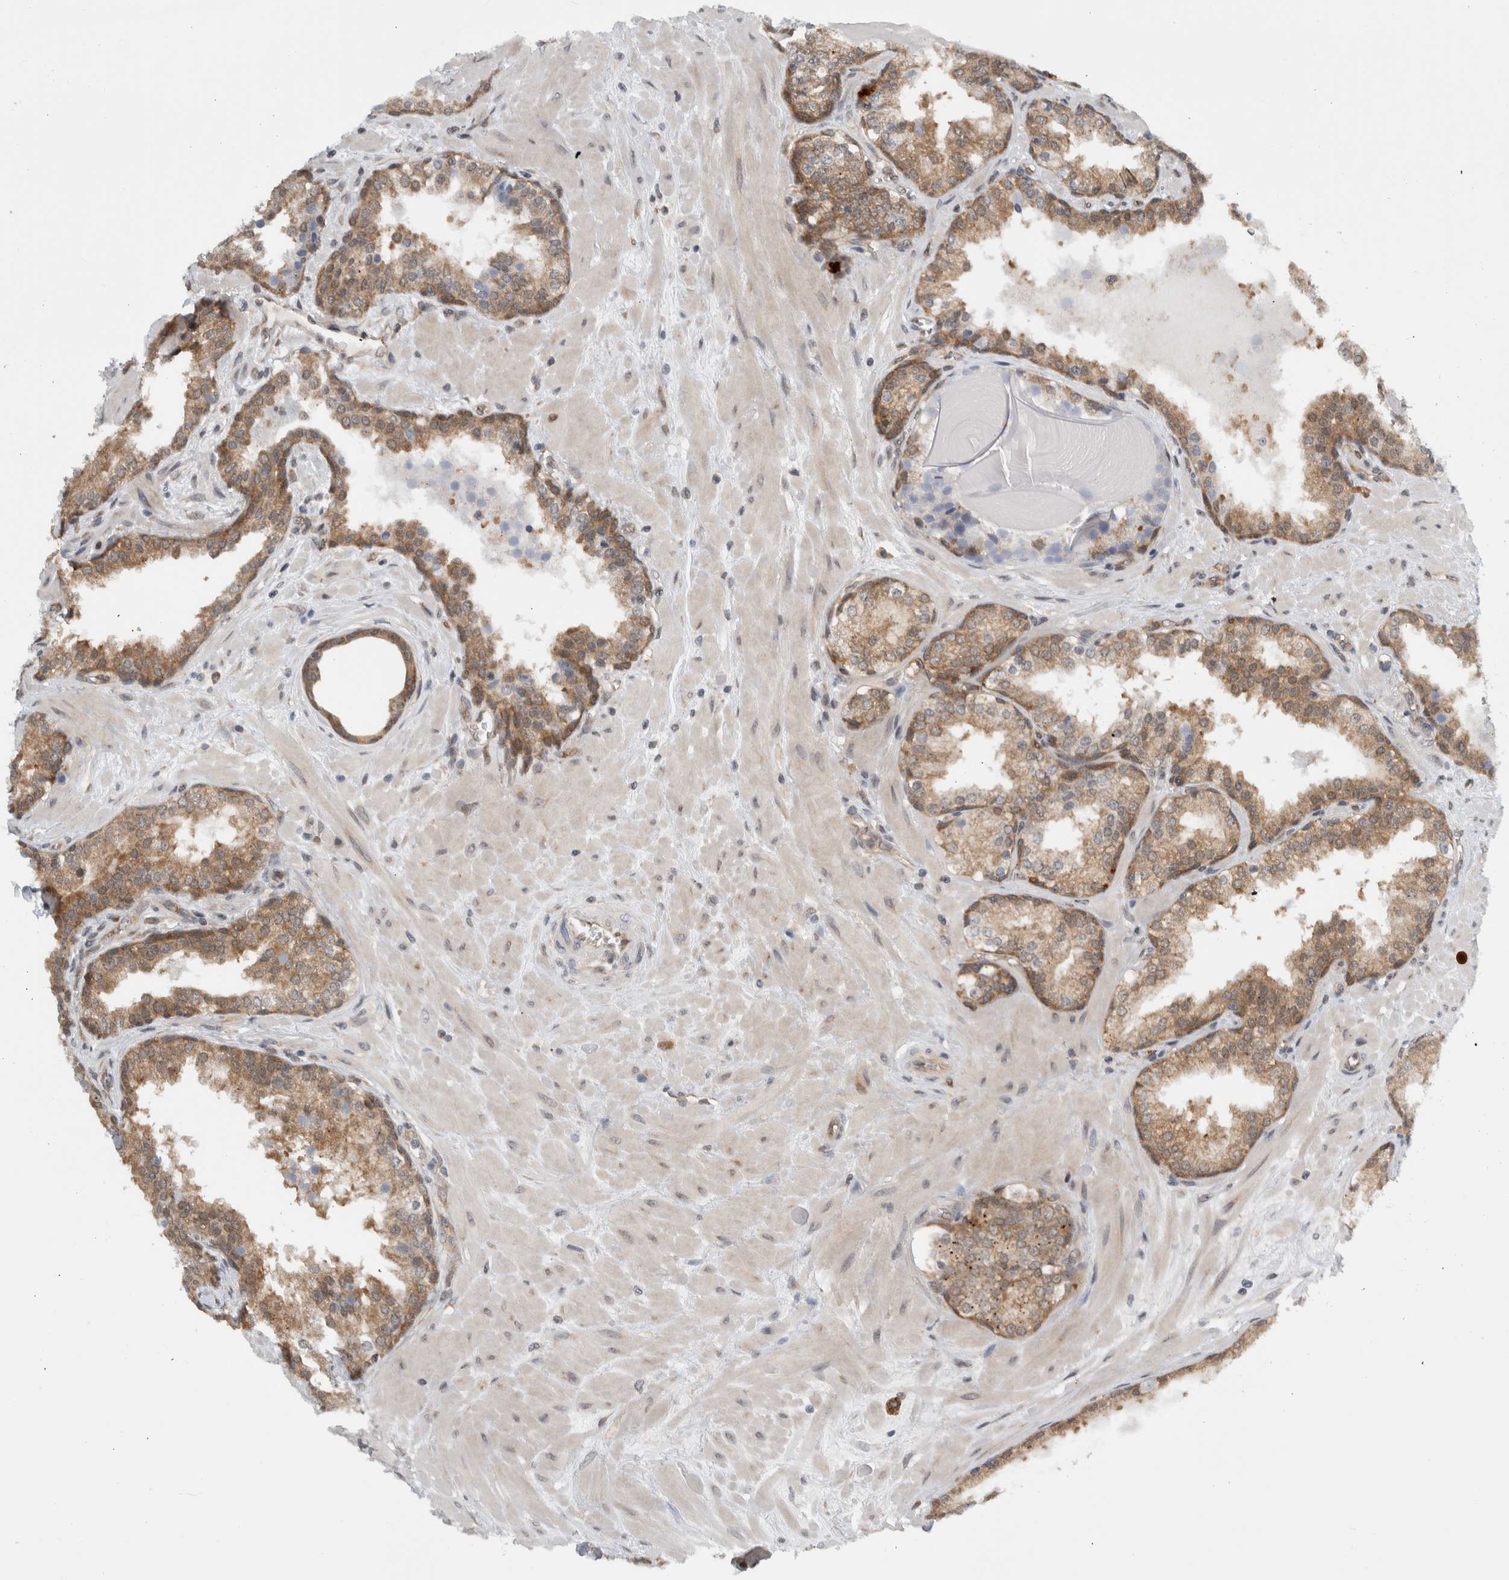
{"staining": {"intensity": "moderate", "quantity": ">75%", "location": "cytoplasmic/membranous"}, "tissue": "prostate", "cell_type": "Glandular cells", "image_type": "normal", "snomed": [{"axis": "morphology", "description": "Normal tissue, NOS"}, {"axis": "topography", "description": "Prostate"}], "caption": "Unremarkable prostate was stained to show a protein in brown. There is medium levels of moderate cytoplasmic/membranous staining in about >75% of glandular cells.", "gene": "CCDC43", "patient": {"sex": "male", "age": 51}}